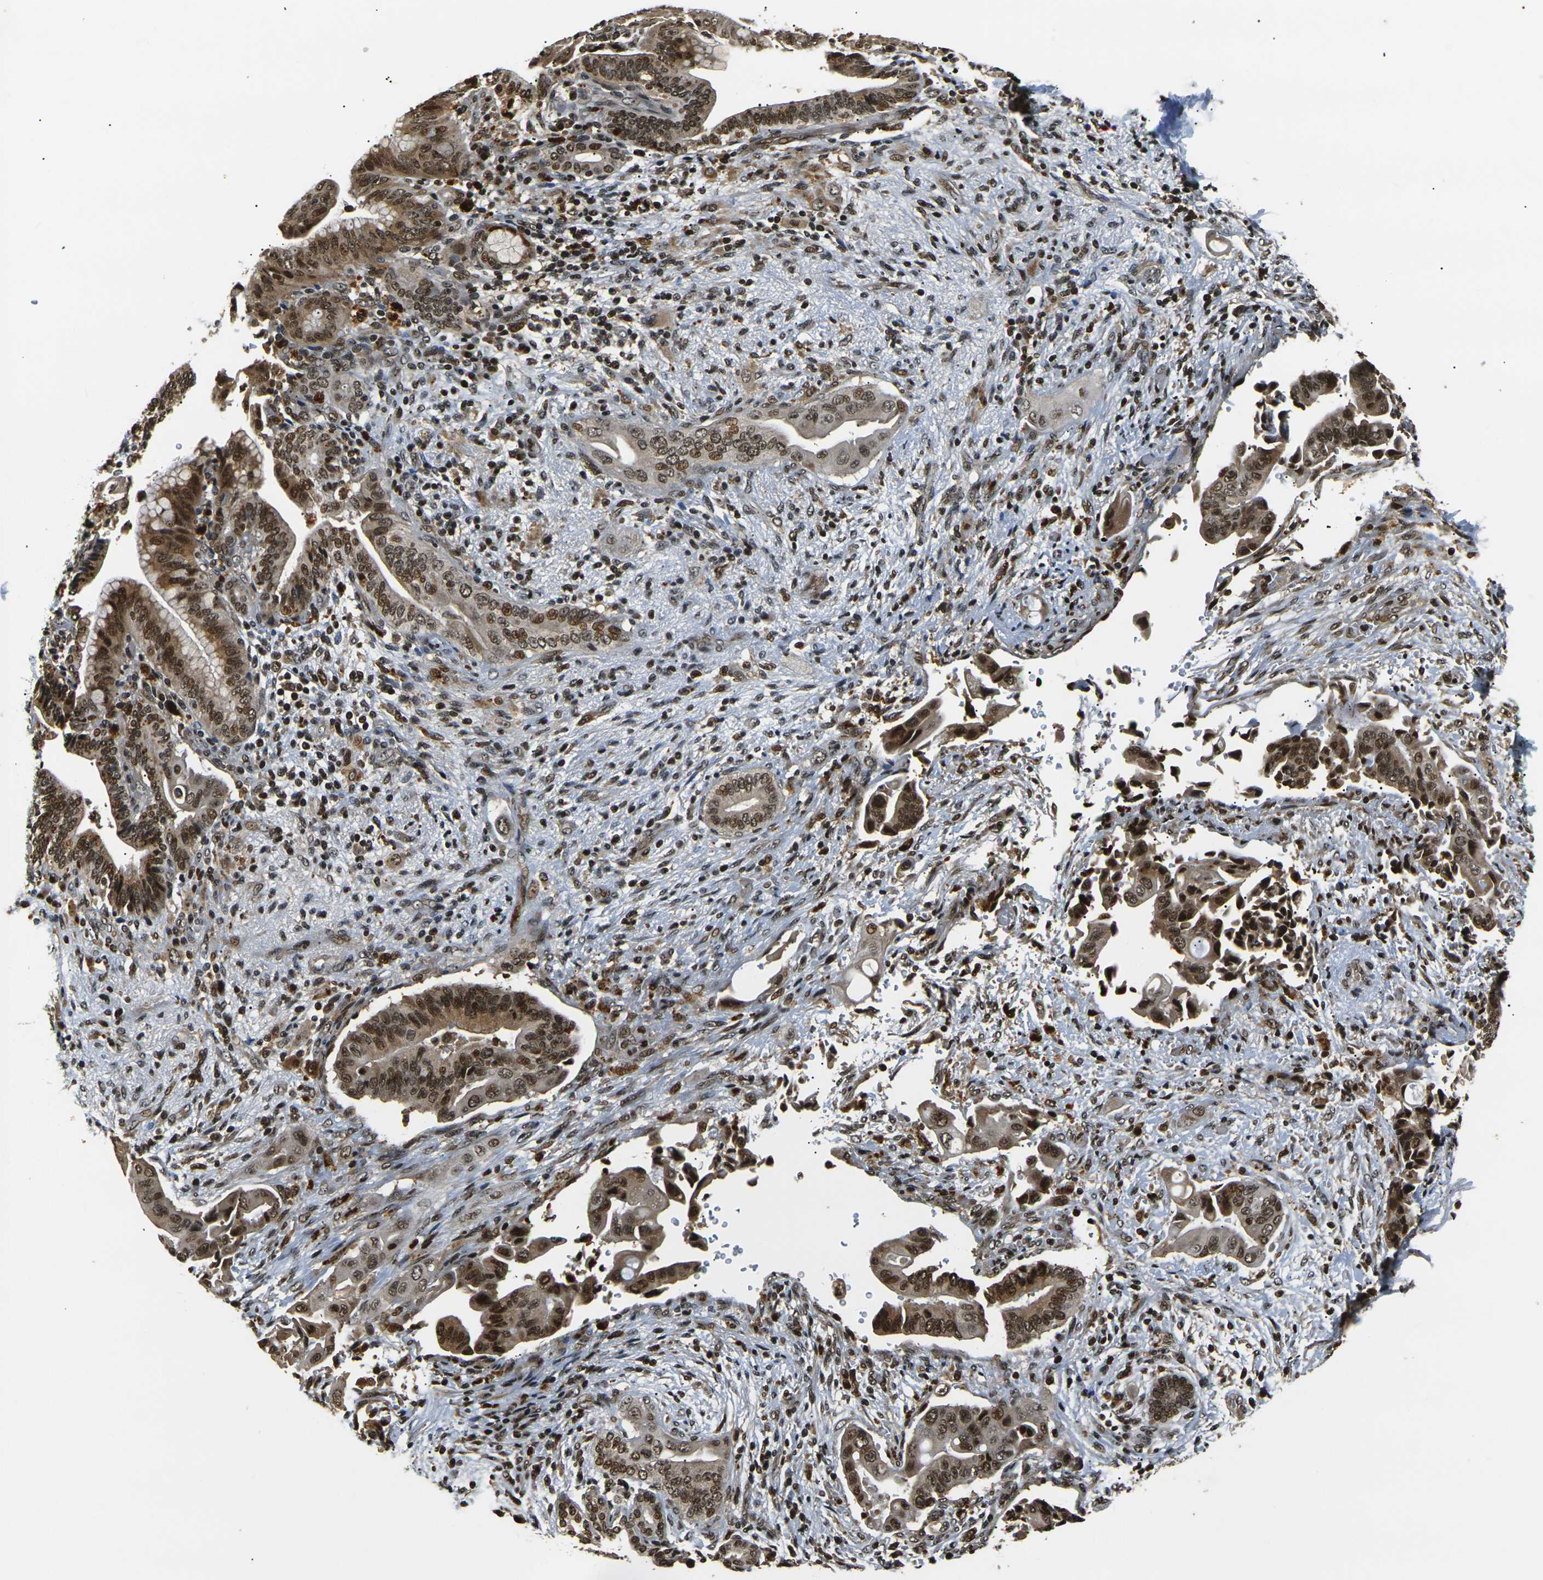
{"staining": {"intensity": "strong", "quantity": ">75%", "location": "cytoplasmic/membranous,nuclear"}, "tissue": "liver cancer", "cell_type": "Tumor cells", "image_type": "cancer", "snomed": [{"axis": "morphology", "description": "Cholangiocarcinoma"}, {"axis": "topography", "description": "Liver"}], "caption": "Protein staining of liver cancer (cholangiocarcinoma) tissue reveals strong cytoplasmic/membranous and nuclear positivity in approximately >75% of tumor cells. The protein of interest is stained brown, and the nuclei are stained in blue (DAB IHC with brightfield microscopy, high magnification).", "gene": "ACTL6A", "patient": {"sex": "female", "age": 61}}